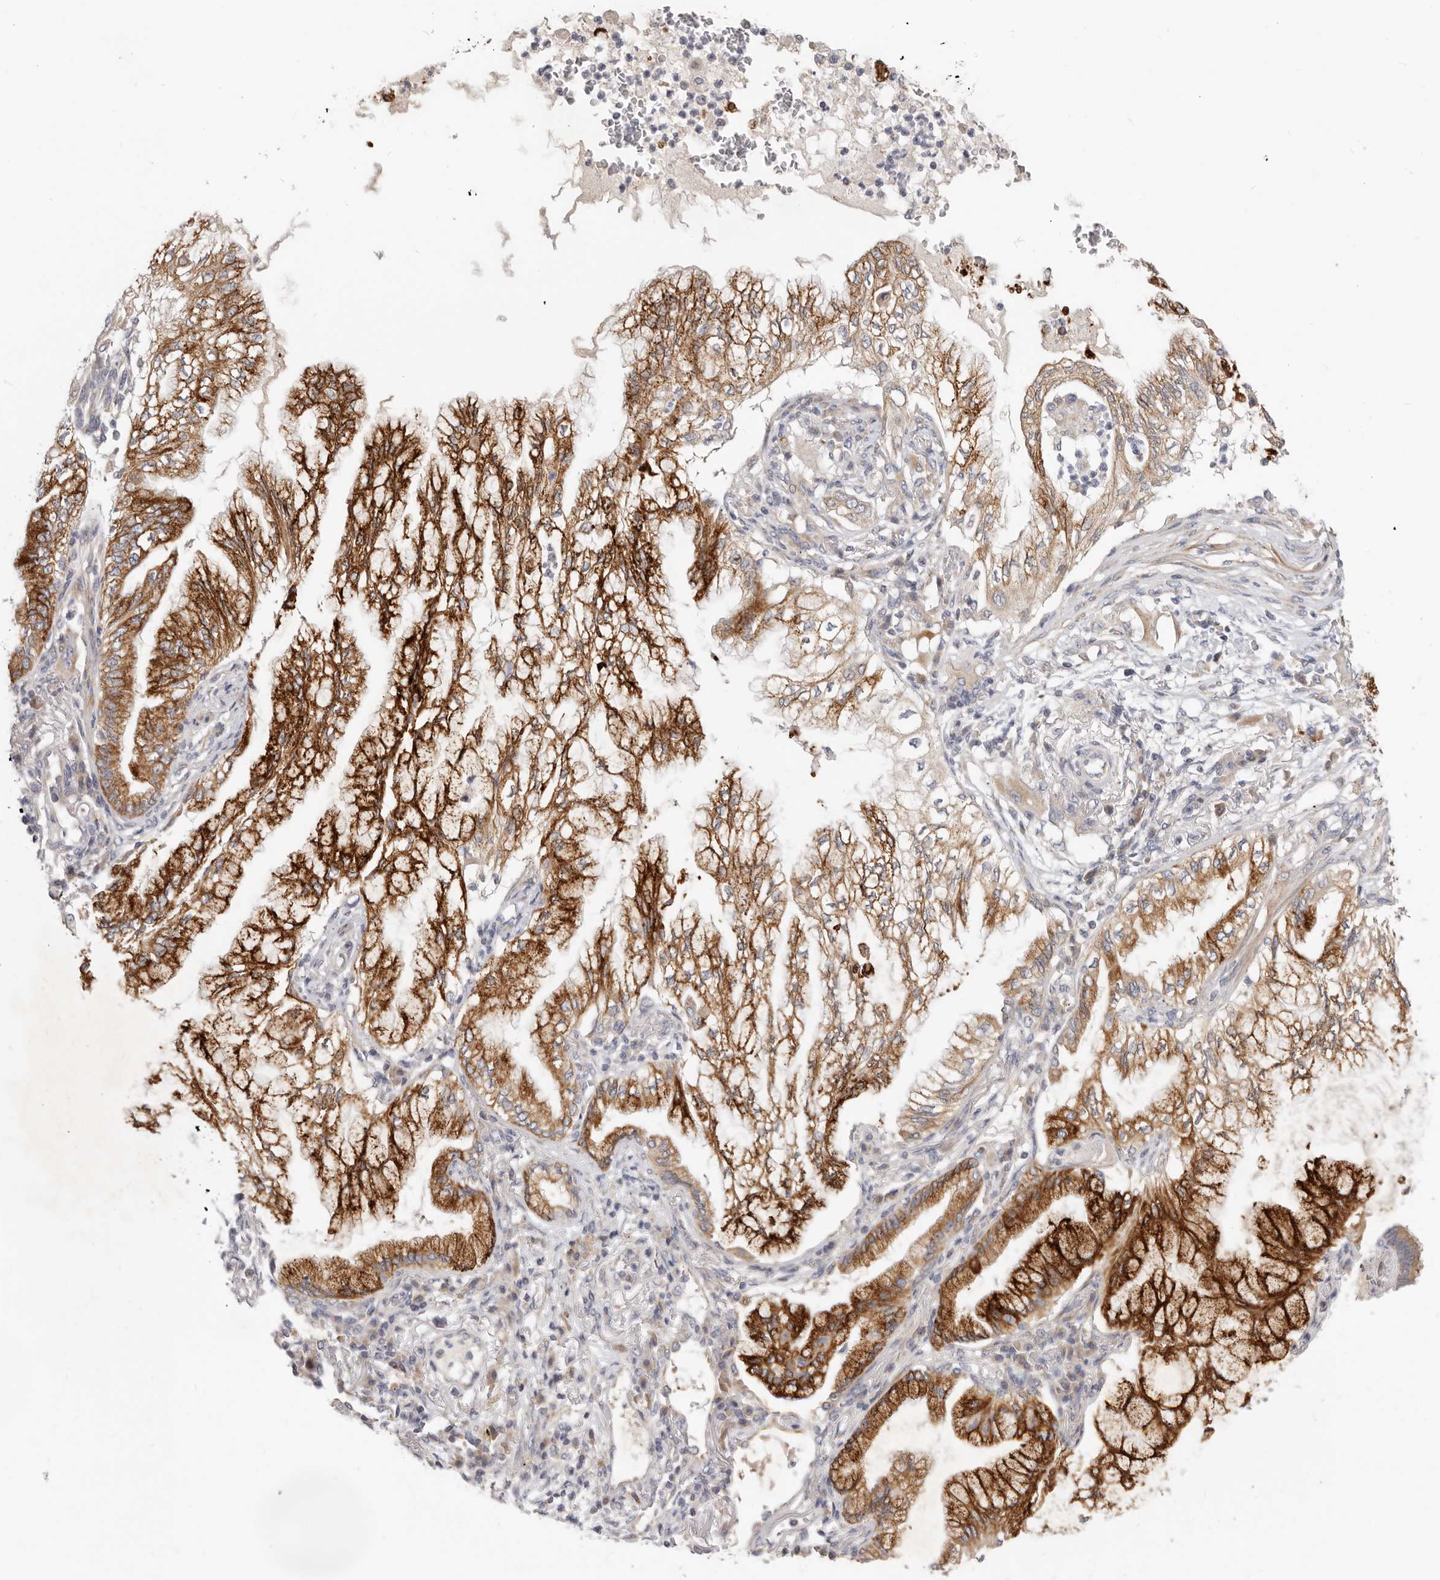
{"staining": {"intensity": "strong", "quantity": ">75%", "location": "cytoplasmic/membranous"}, "tissue": "lung cancer", "cell_type": "Tumor cells", "image_type": "cancer", "snomed": [{"axis": "morphology", "description": "Adenocarcinoma, NOS"}, {"axis": "topography", "description": "Lung"}], "caption": "Protein expression analysis of human lung cancer (adenocarcinoma) reveals strong cytoplasmic/membranous staining in approximately >75% of tumor cells.", "gene": "TFB2M", "patient": {"sex": "female", "age": 70}}